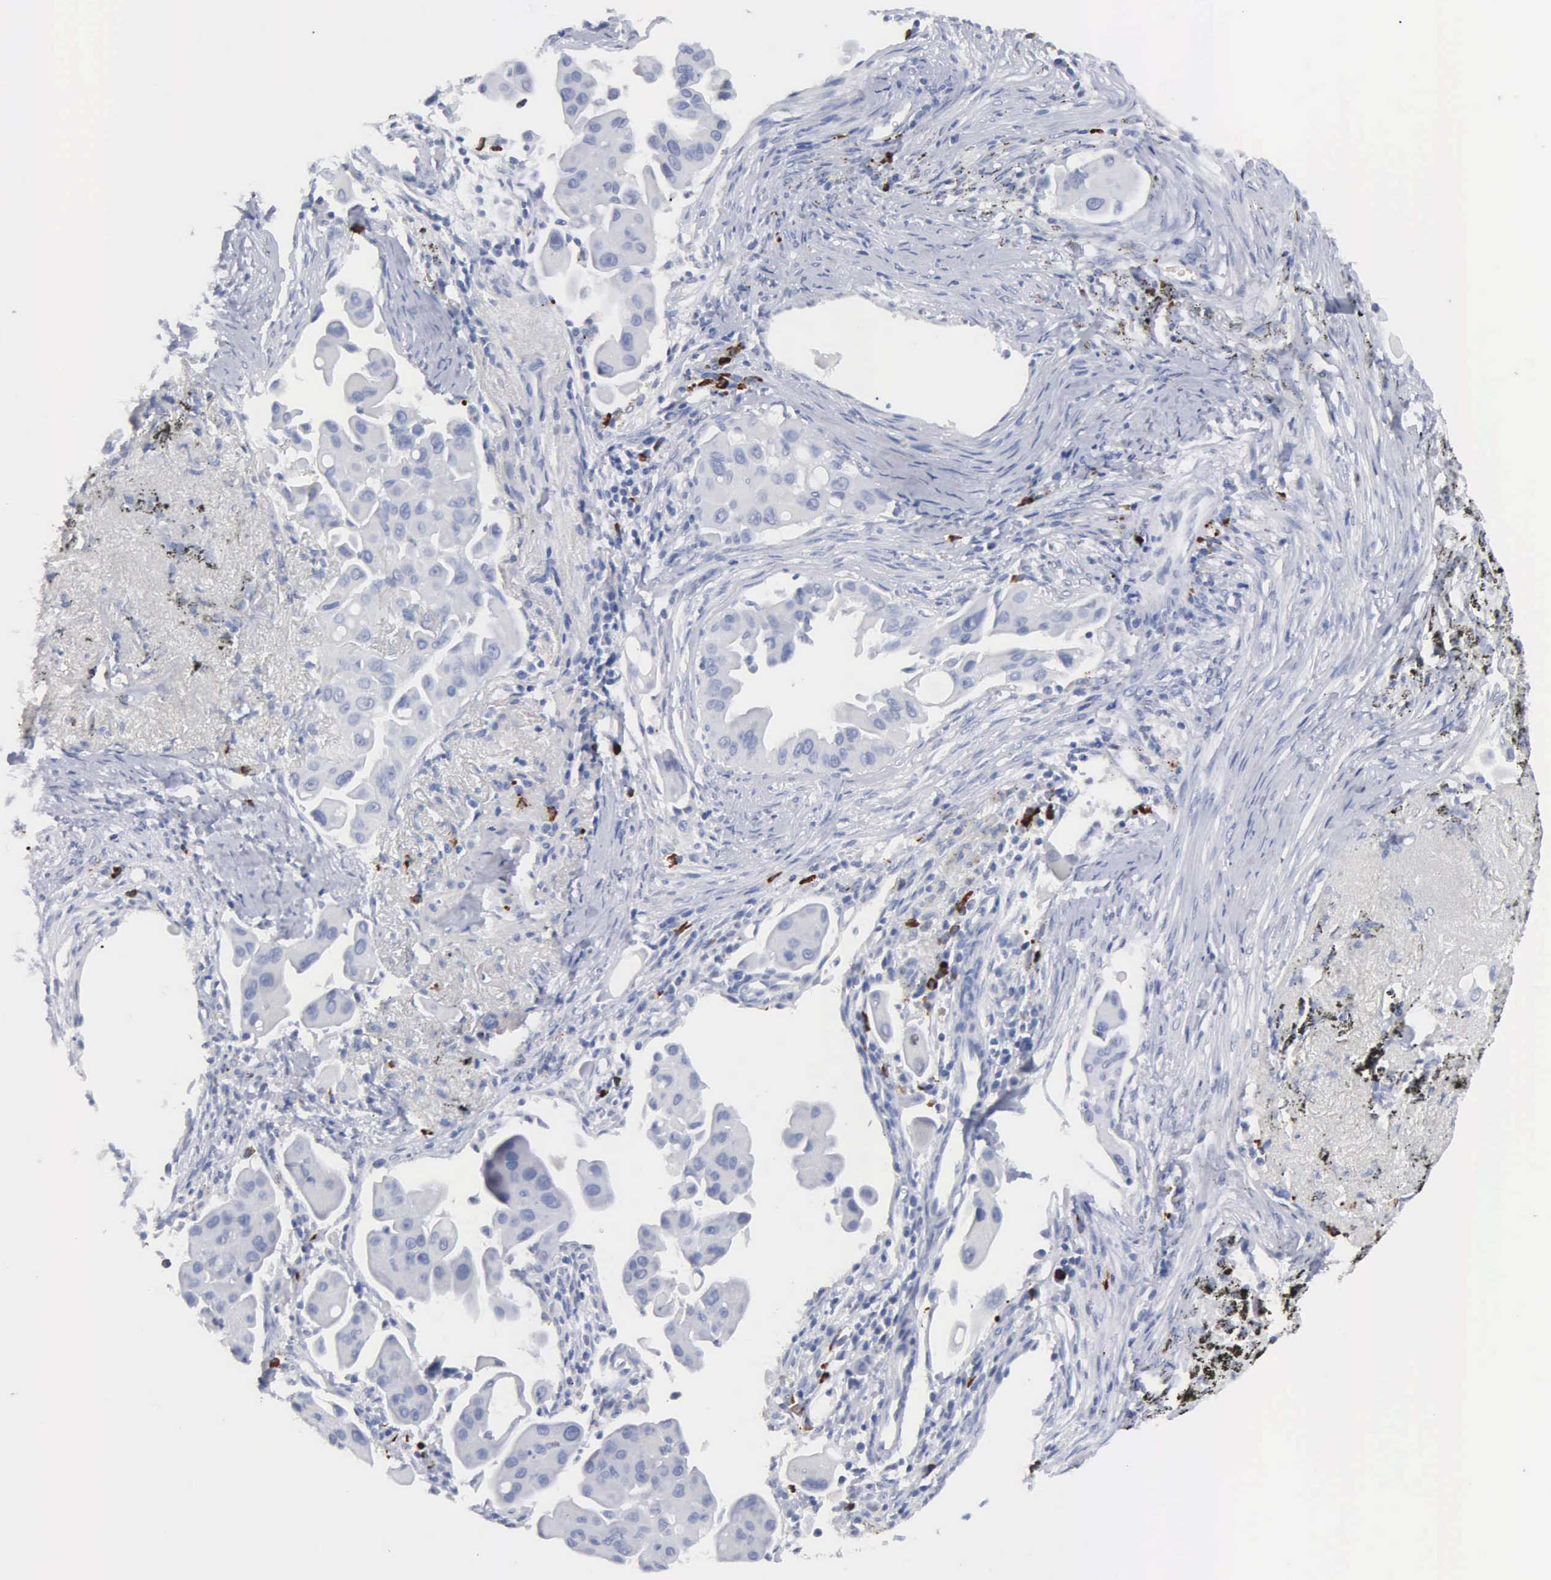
{"staining": {"intensity": "negative", "quantity": "none", "location": "none"}, "tissue": "lung cancer", "cell_type": "Tumor cells", "image_type": "cancer", "snomed": [{"axis": "morphology", "description": "Adenocarcinoma, NOS"}, {"axis": "topography", "description": "Lung"}], "caption": "High power microscopy image of an immunohistochemistry histopathology image of lung adenocarcinoma, revealing no significant staining in tumor cells. (Brightfield microscopy of DAB immunohistochemistry (IHC) at high magnification).", "gene": "ASPHD2", "patient": {"sex": "male", "age": 68}}